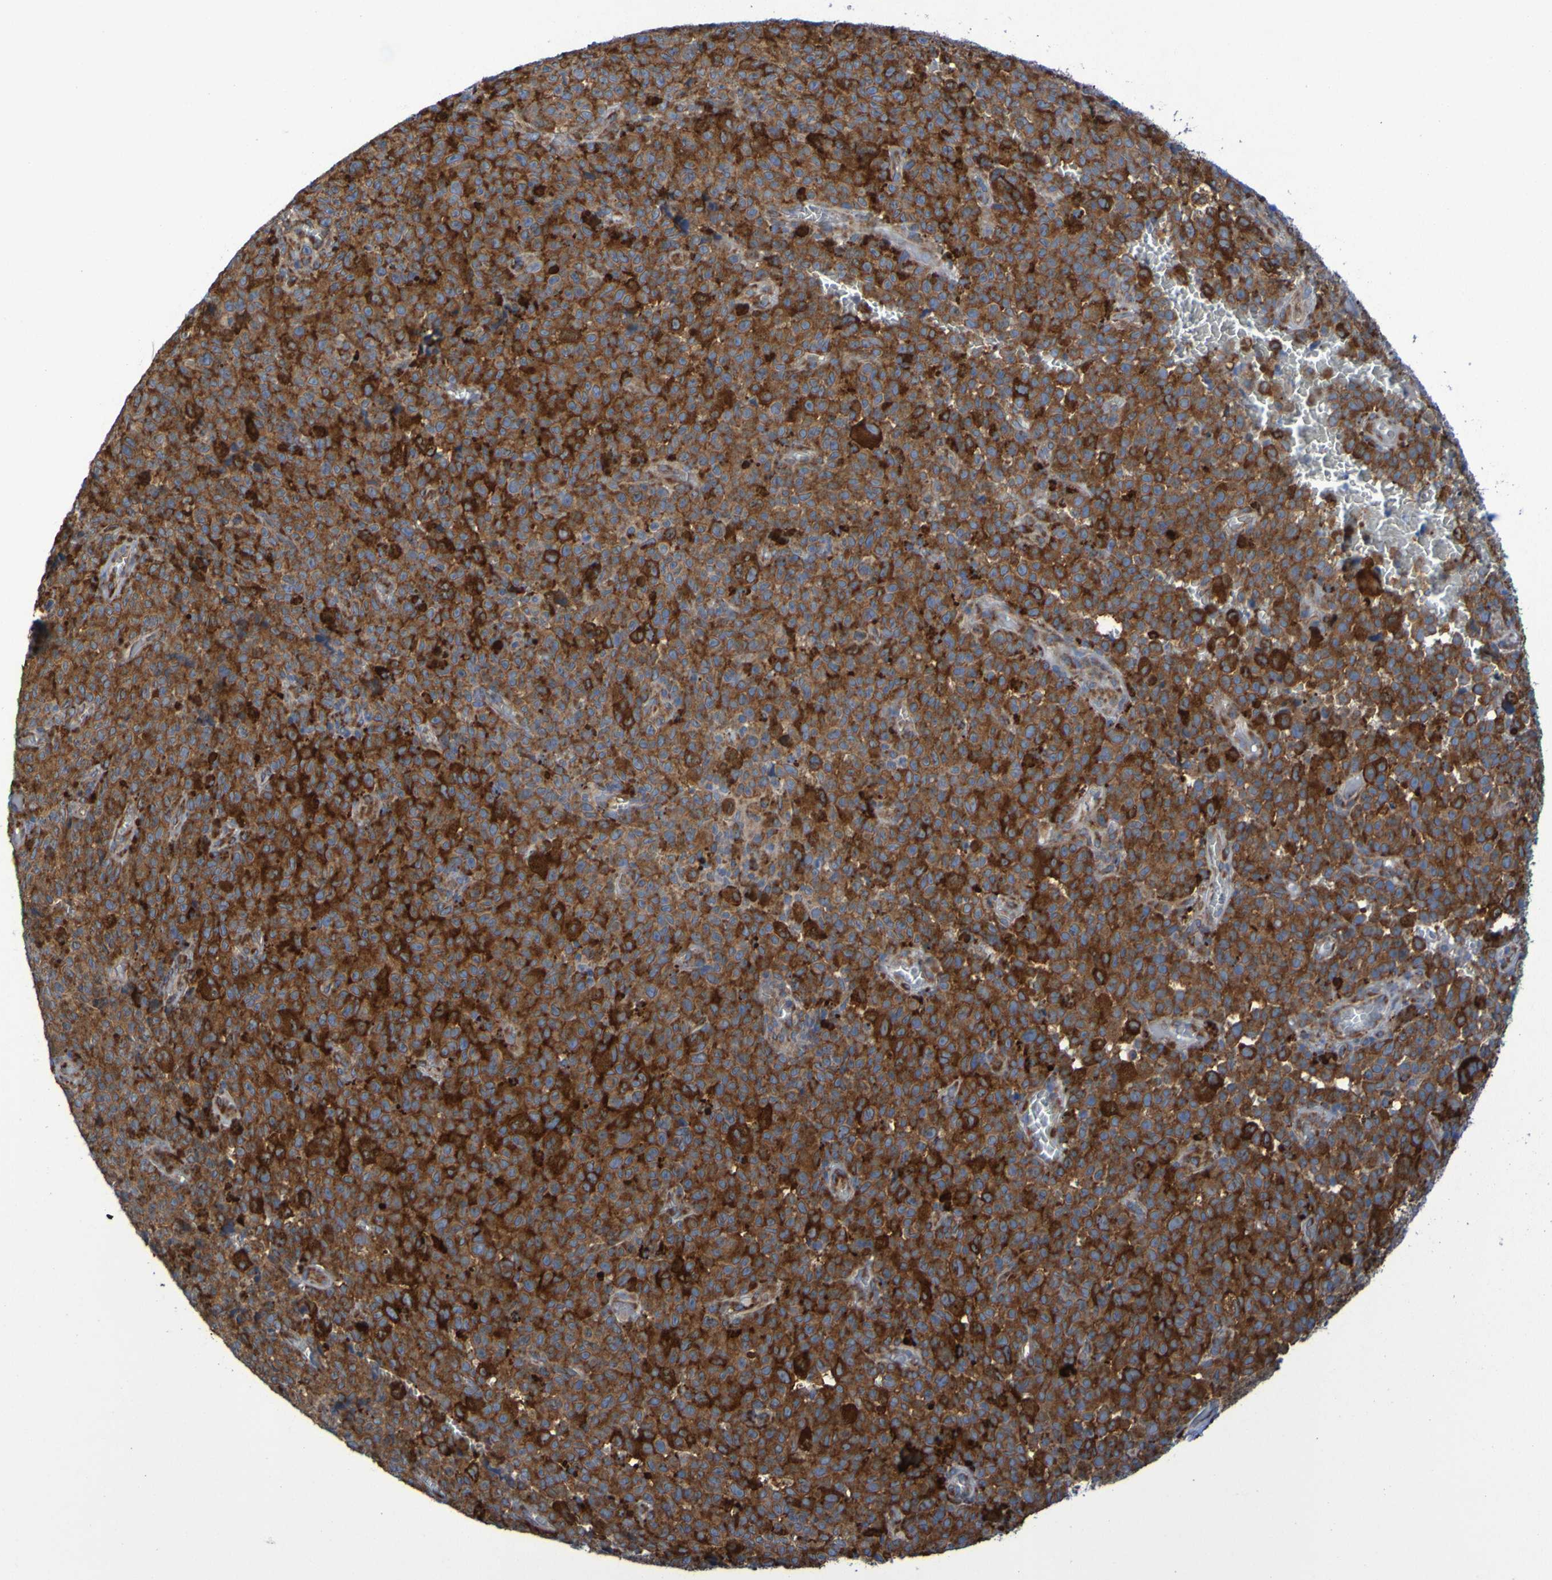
{"staining": {"intensity": "strong", "quantity": ">75%", "location": "cytoplasmic/membranous"}, "tissue": "melanoma", "cell_type": "Tumor cells", "image_type": "cancer", "snomed": [{"axis": "morphology", "description": "Malignant melanoma, NOS"}, {"axis": "topography", "description": "Skin"}], "caption": "A brown stain labels strong cytoplasmic/membranous positivity of a protein in malignant melanoma tumor cells.", "gene": "FKBP3", "patient": {"sex": "female", "age": 82}}